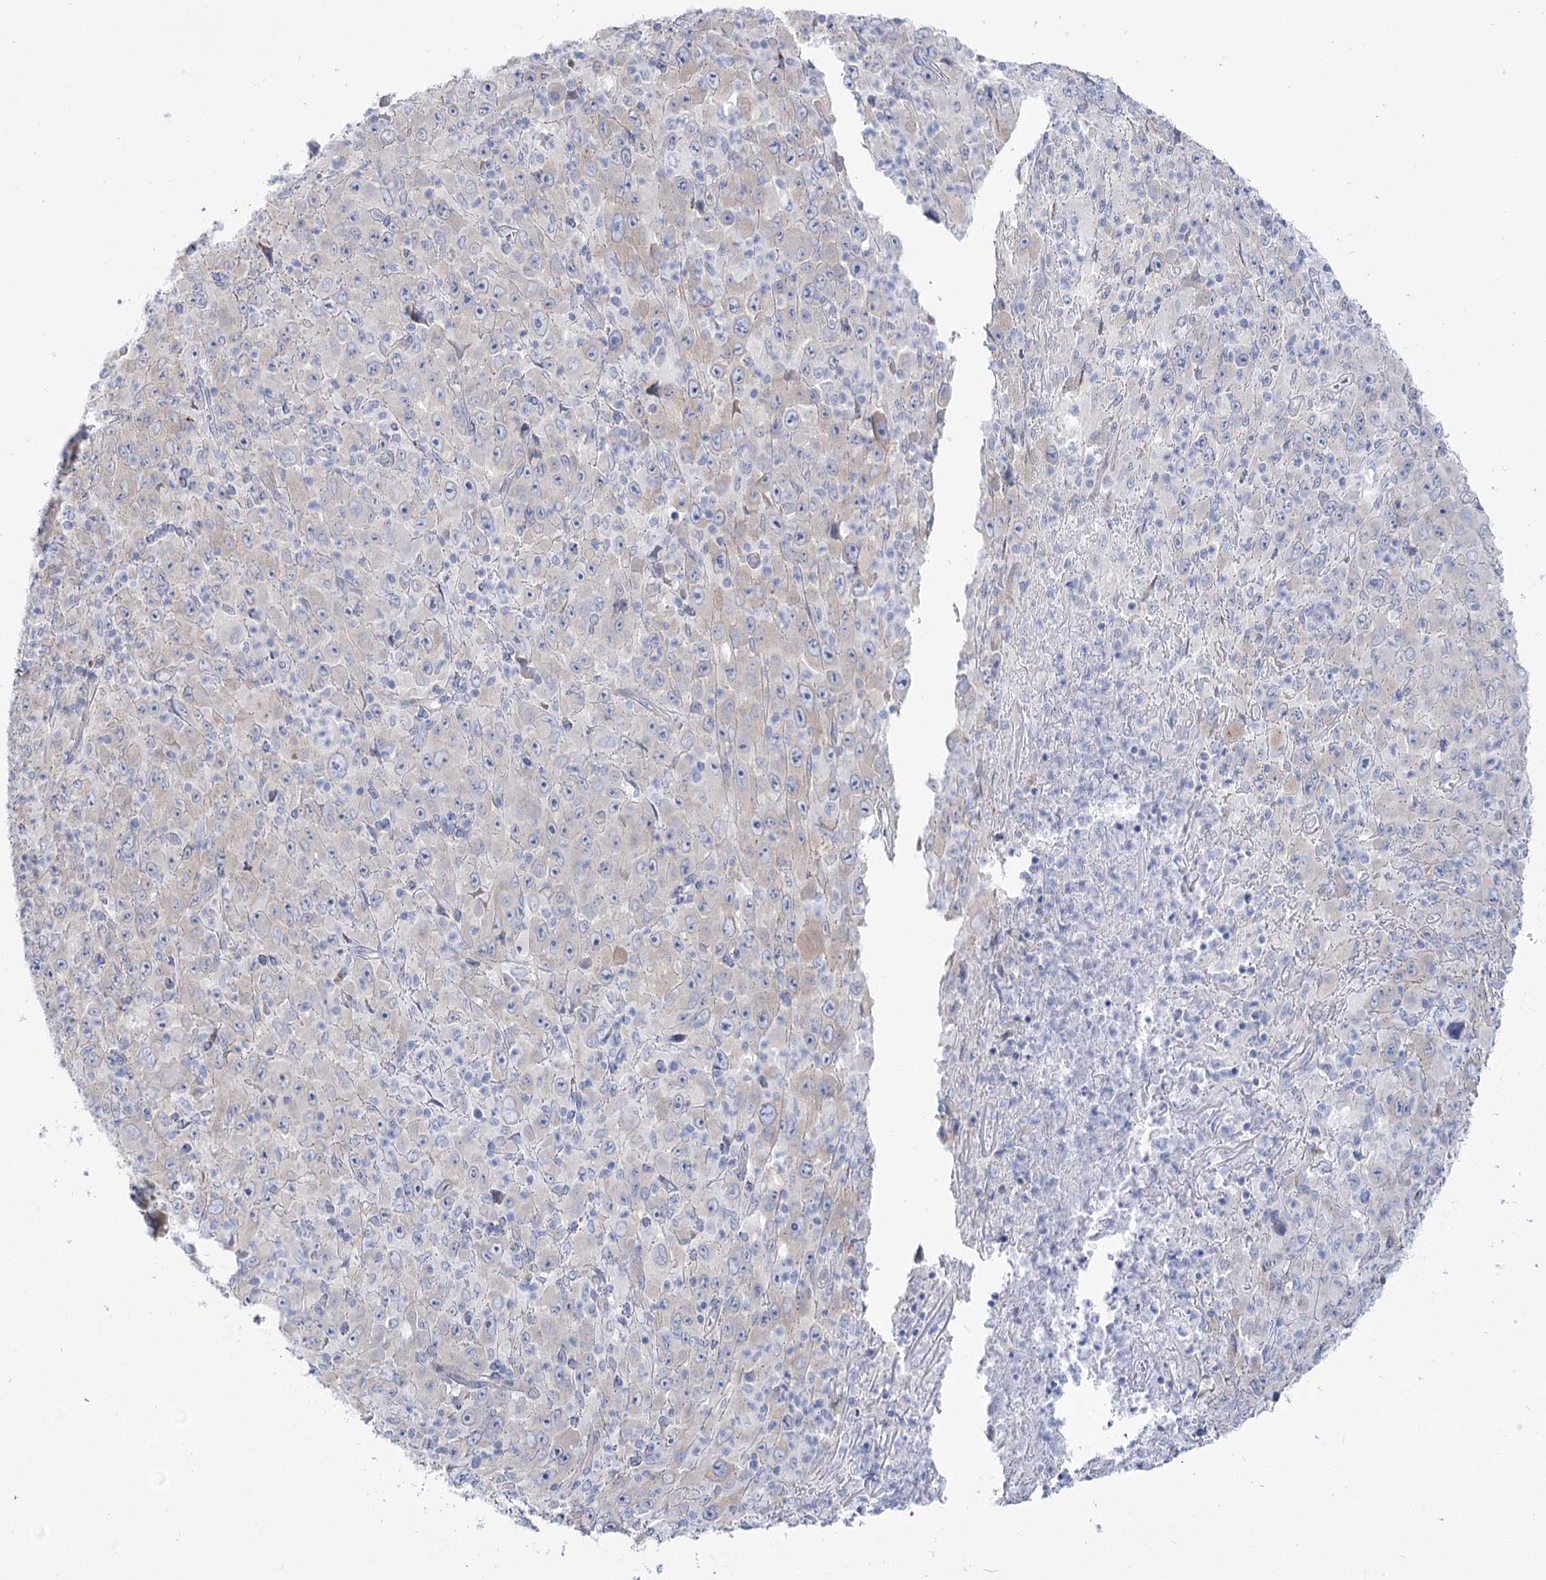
{"staining": {"intensity": "negative", "quantity": "none", "location": "none"}, "tissue": "melanoma", "cell_type": "Tumor cells", "image_type": "cancer", "snomed": [{"axis": "morphology", "description": "Malignant melanoma, Metastatic site"}, {"axis": "topography", "description": "Skin"}], "caption": "Image shows no significant protein staining in tumor cells of malignant melanoma (metastatic site).", "gene": "SUOX", "patient": {"sex": "female", "age": 56}}